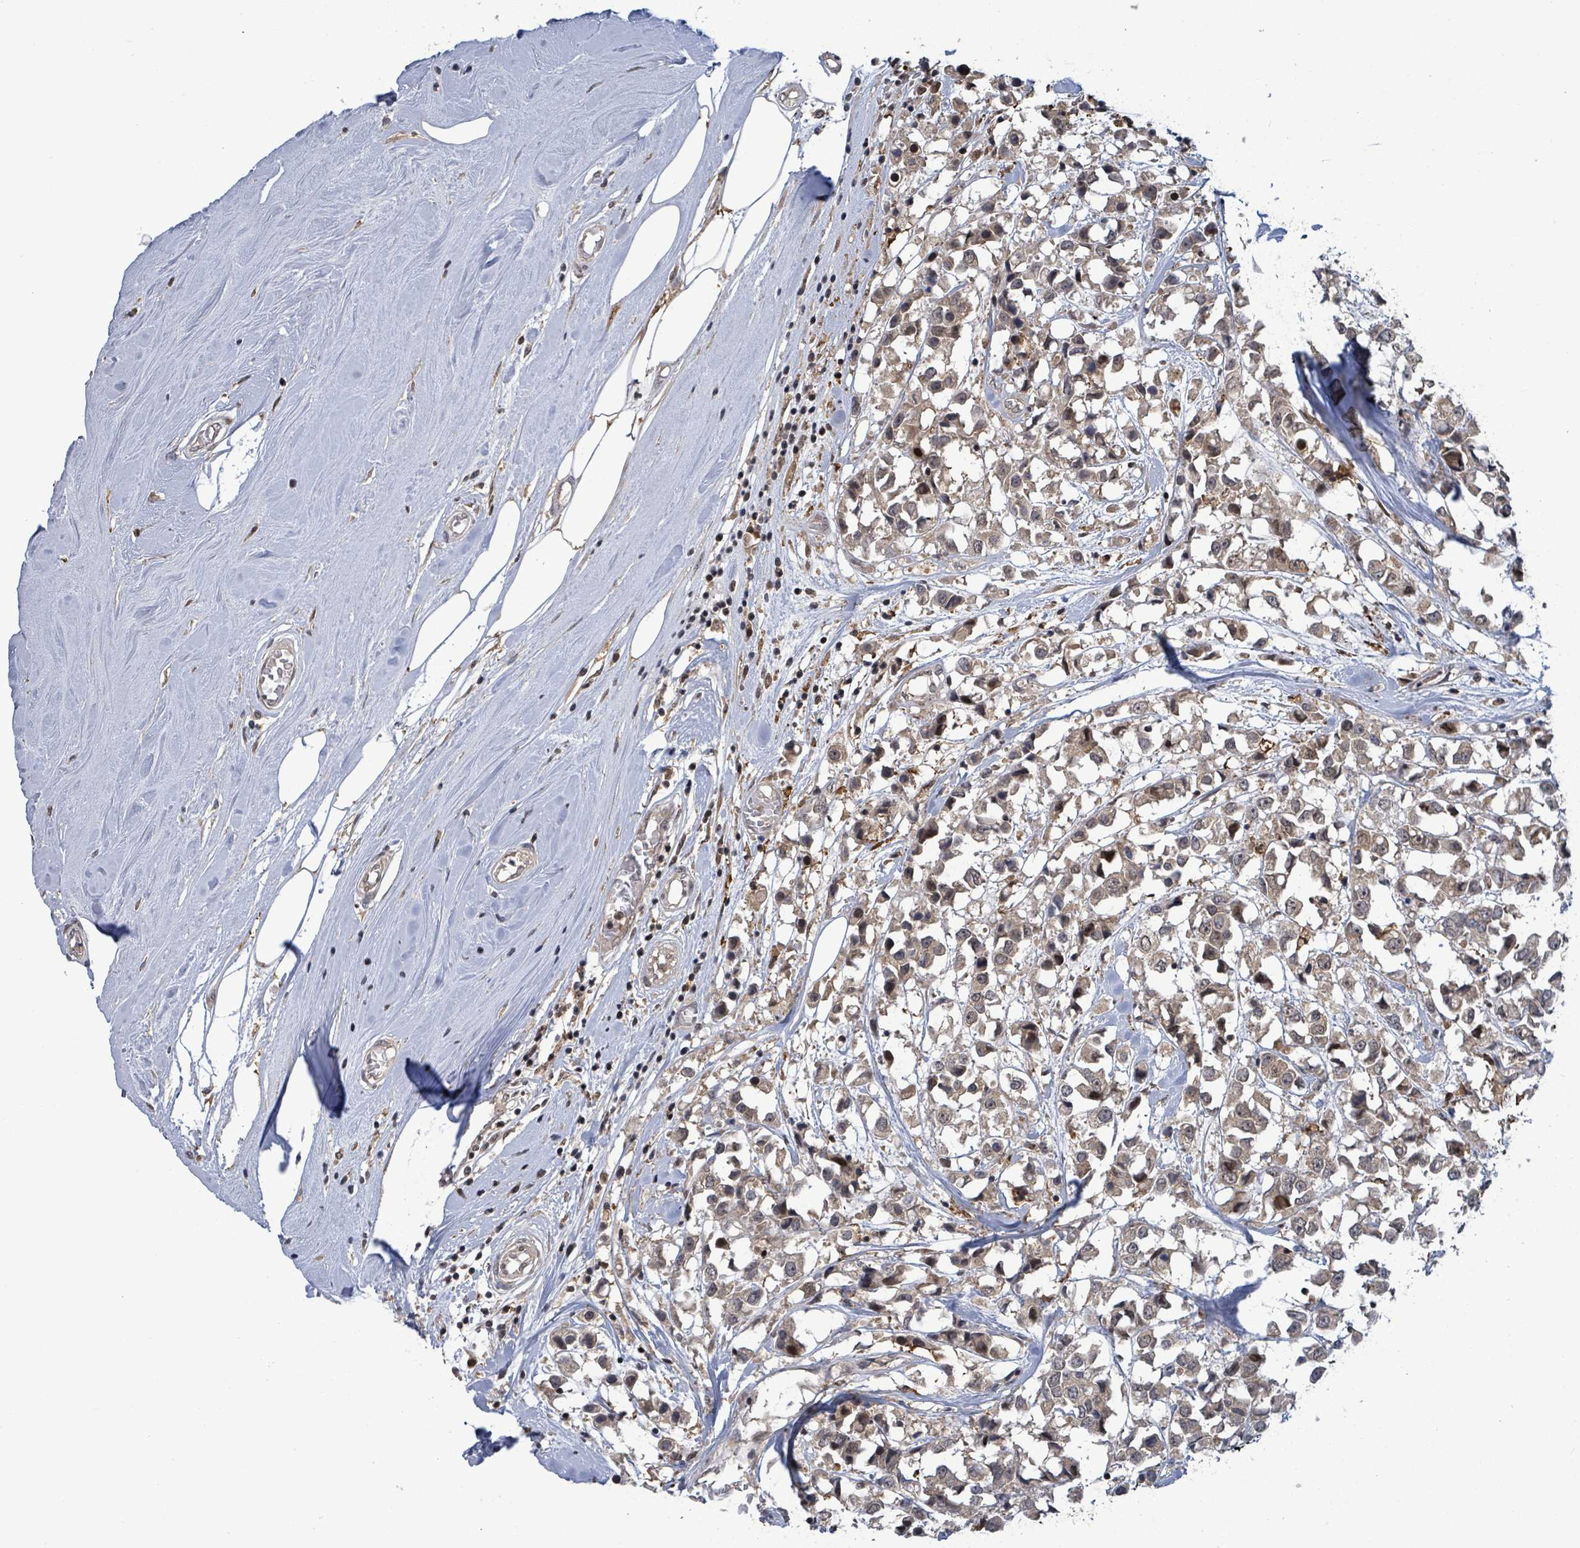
{"staining": {"intensity": "weak", "quantity": ">75%", "location": "cytoplasmic/membranous"}, "tissue": "breast cancer", "cell_type": "Tumor cells", "image_type": "cancer", "snomed": [{"axis": "morphology", "description": "Duct carcinoma"}, {"axis": "topography", "description": "Breast"}], "caption": "Weak cytoplasmic/membranous staining is appreciated in about >75% of tumor cells in breast cancer (infiltrating ductal carcinoma).", "gene": "FBXO6", "patient": {"sex": "female", "age": 61}}